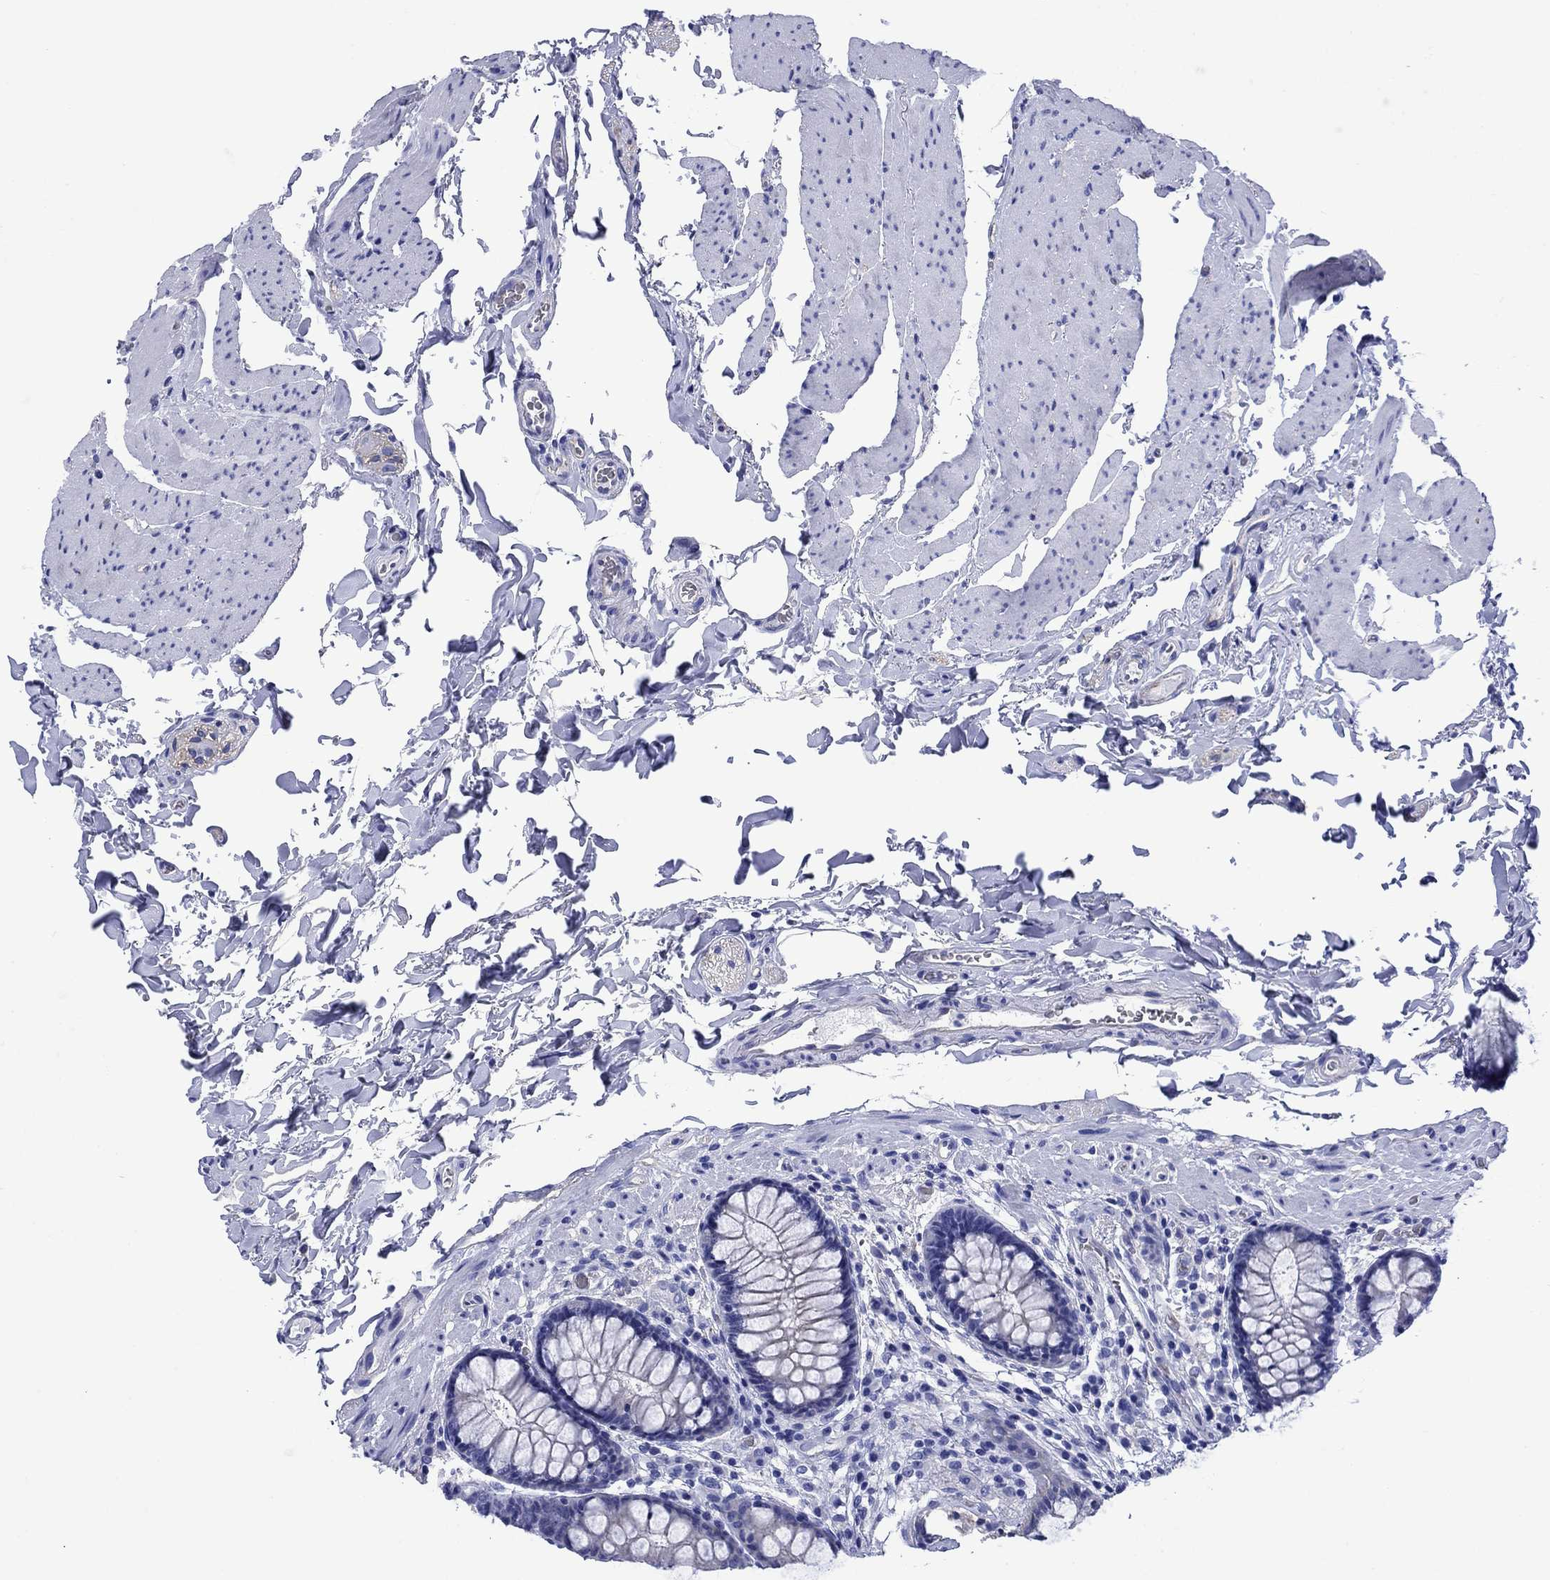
{"staining": {"intensity": "negative", "quantity": "none", "location": "none"}, "tissue": "colon", "cell_type": "Endothelial cells", "image_type": "normal", "snomed": [{"axis": "morphology", "description": "Normal tissue, NOS"}, {"axis": "topography", "description": "Colon"}], "caption": "This is an immunohistochemistry (IHC) micrograph of unremarkable colon. There is no expression in endothelial cells.", "gene": "SLC1A2", "patient": {"sex": "female", "age": 86}}